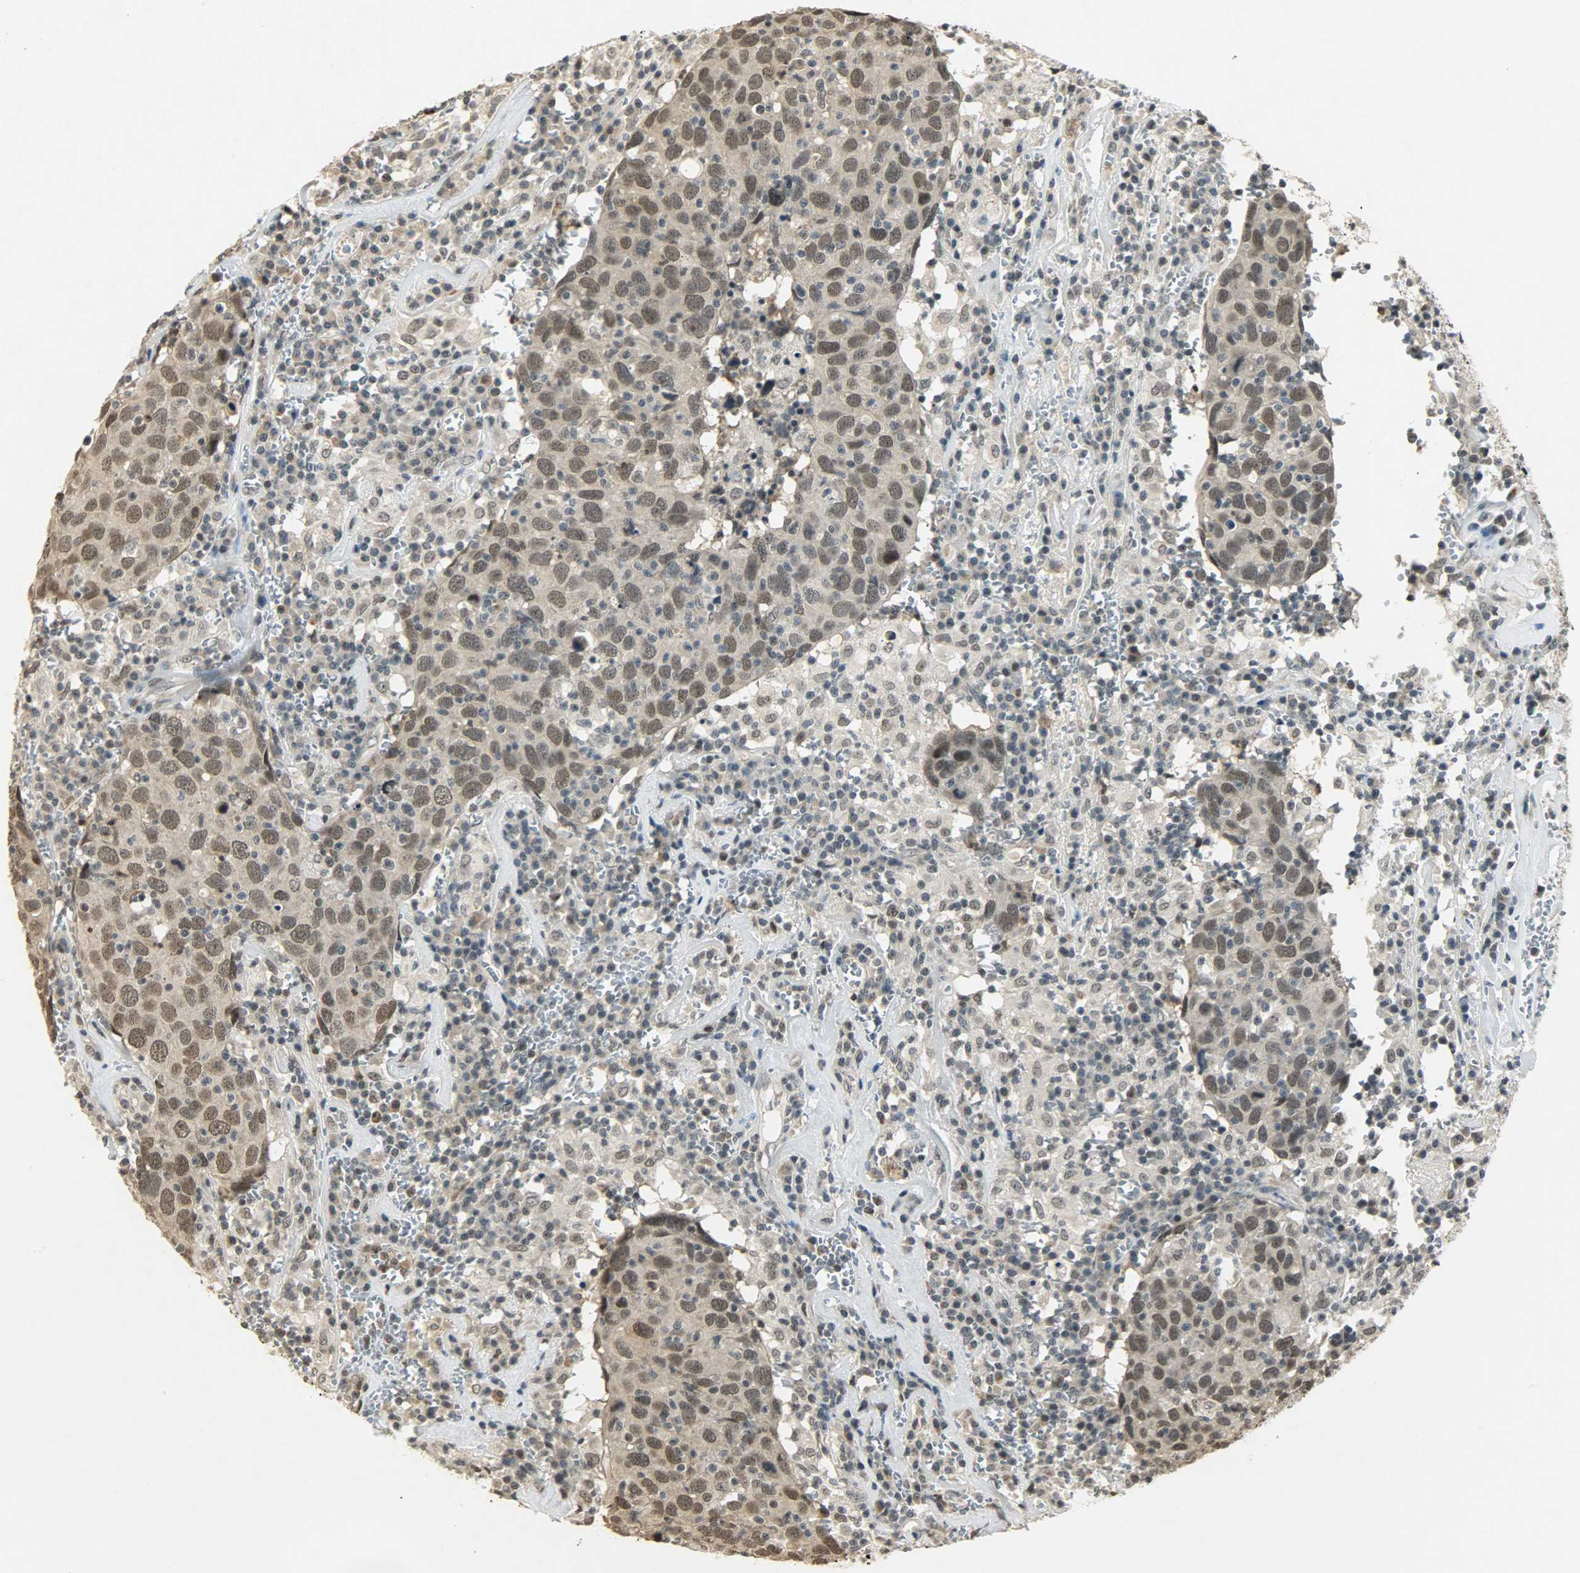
{"staining": {"intensity": "weak", "quantity": "25%-75%", "location": "nuclear"}, "tissue": "head and neck cancer", "cell_type": "Tumor cells", "image_type": "cancer", "snomed": [{"axis": "morphology", "description": "Adenocarcinoma, NOS"}, {"axis": "topography", "description": "Salivary gland"}, {"axis": "topography", "description": "Head-Neck"}], "caption": "Protein expression analysis of head and neck cancer exhibits weak nuclear expression in approximately 25%-75% of tumor cells.", "gene": "SMARCA5", "patient": {"sex": "female", "age": 65}}